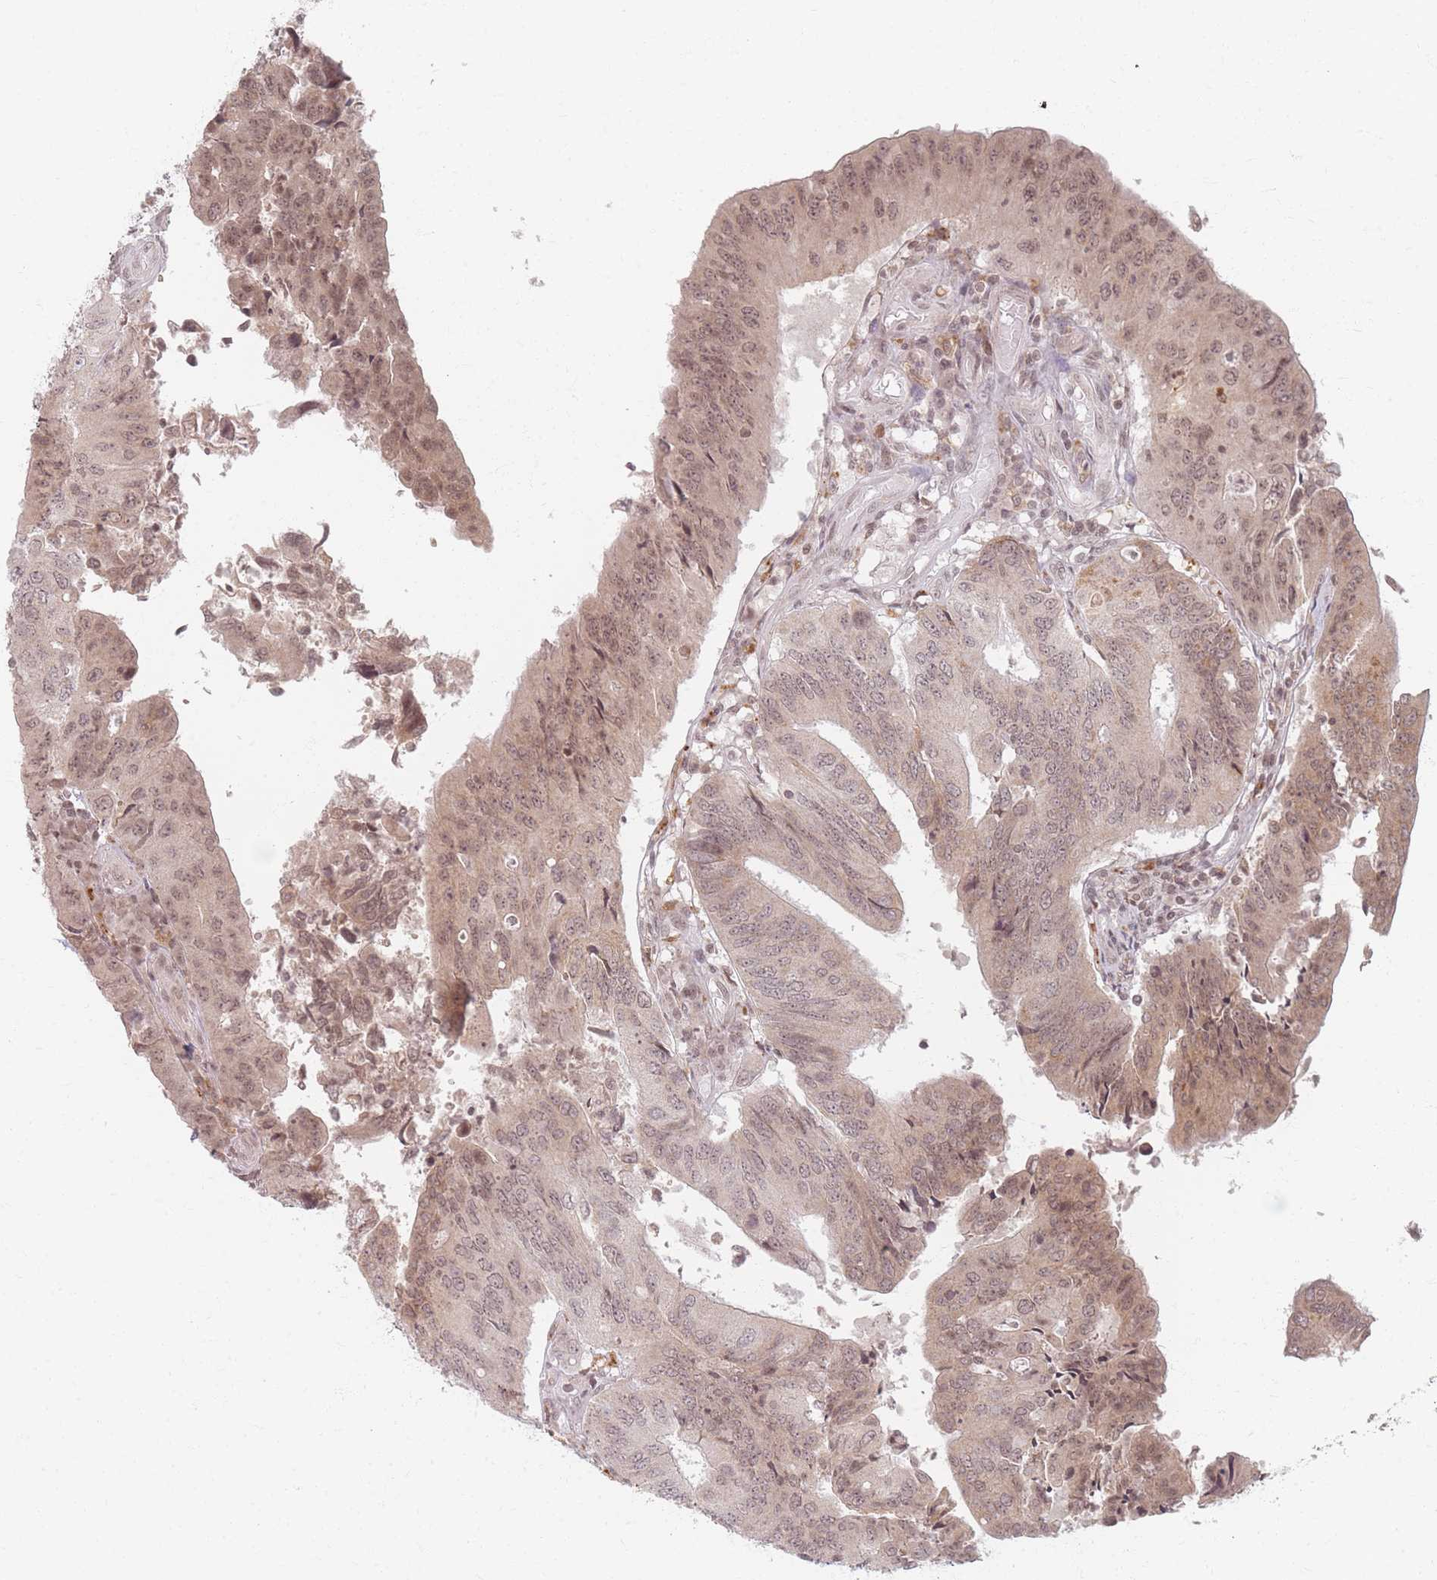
{"staining": {"intensity": "weak", "quantity": ">75%", "location": "cytoplasmic/membranous,nuclear"}, "tissue": "colorectal cancer", "cell_type": "Tumor cells", "image_type": "cancer", "snomed": [{"axis": "morphology", "description": "Adenocarcinoma, NOS"}, {"axis": "topography", "description": "Colon"}], "caption": "Immunohistochemical staining of colorectal cancer (adenocarcinoma) shows low levels of weak cytoplasmic/membranous and nuclear expression in approximately >75% of tumor cells.", "gene": "SPATA45", "patient": {"sex": "female", "age": 67}}